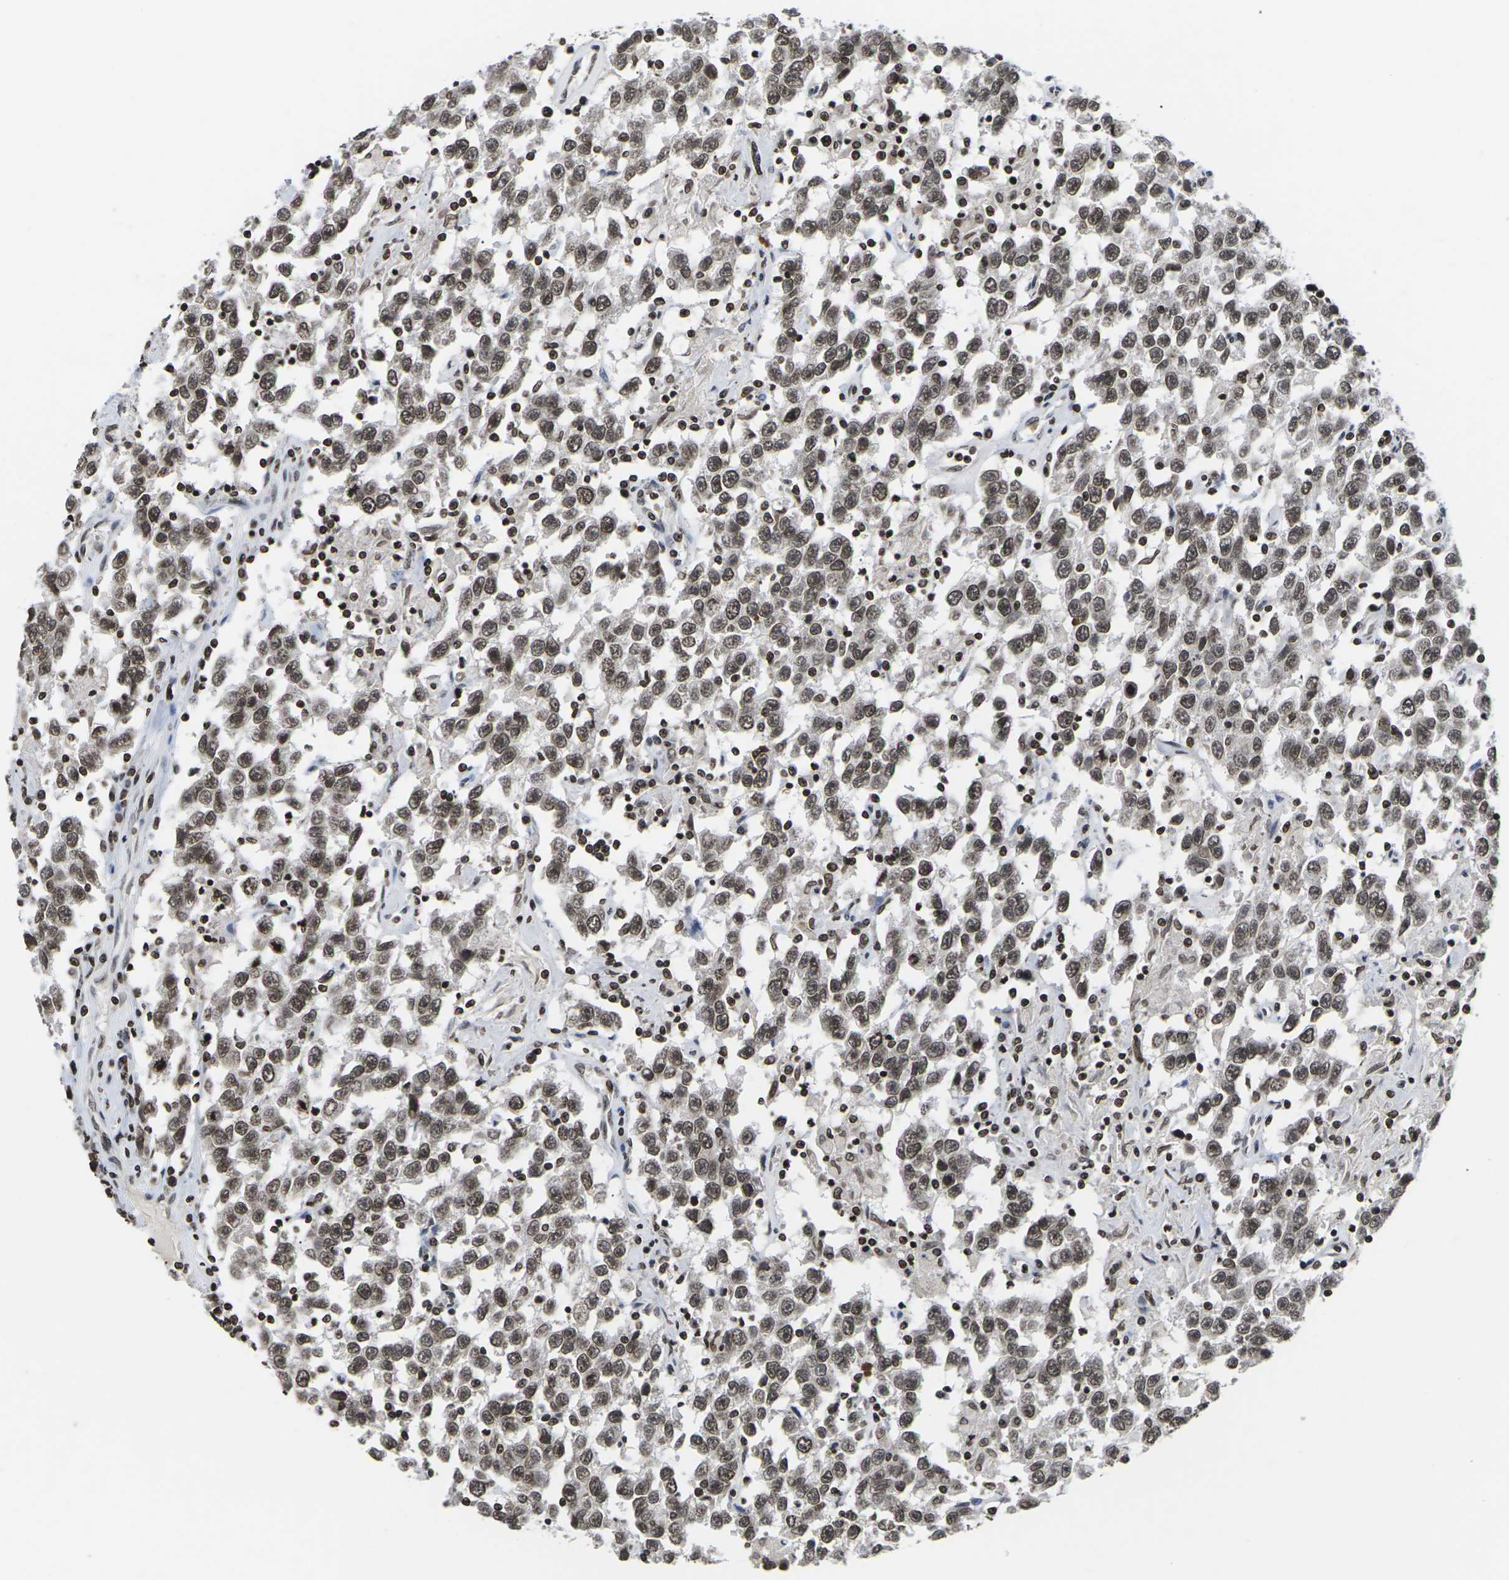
{"staining": {"intensity": "moderate", "quantity": ">75%", "location": "nuclear"}, "tissue": "testis cancer", "cell_type": "Tumor cells", "image_type": "cancer", "snomed": [{"axis": "morphology", "description": "Seminoma, NOS"}, {"axis": "topography", "description": "Testis"}], "caption": "An image of testis cancer (seminoma) stained for a protein demonstrates moderate nuclear brown staining in tumor cells.", "gene": "ETV5", "patient": {"sex": "male", "age": 41}}